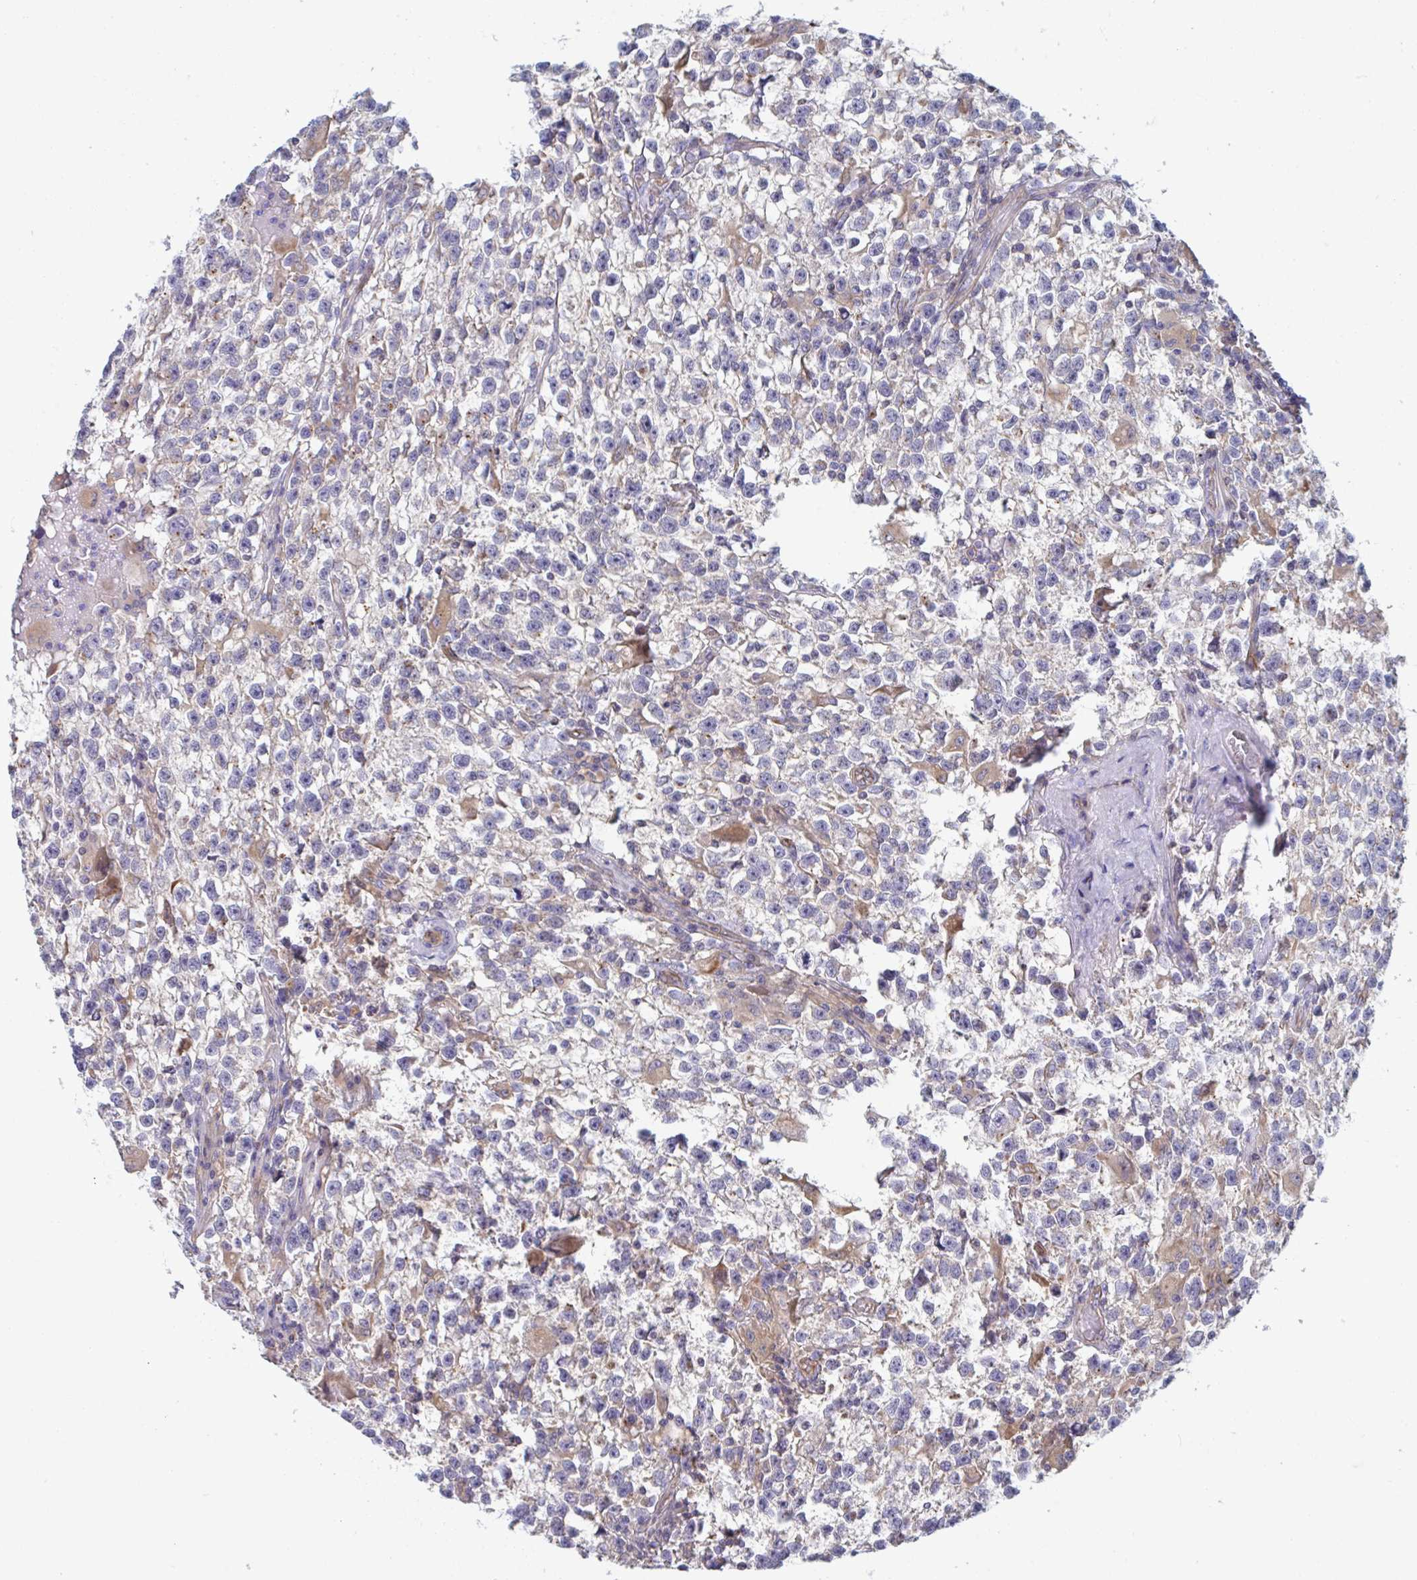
{"staining": {"intensity": "negative", "quantity": "none", "location": "none"}, "tissue": "testis cancer", "cell_type": "Tumor cells", "image_type": "cancer", "snomed": [{"axis": "morphology", "description": "Seminoma, NOS"}, {"axis": "topography", "description": "Testis"}], "caption": "Tumor cells show no significant protein expression in testis cancer (seminoma).", "gene": "SLC9A6", "patient": {"sex": "male", "age": 31}}